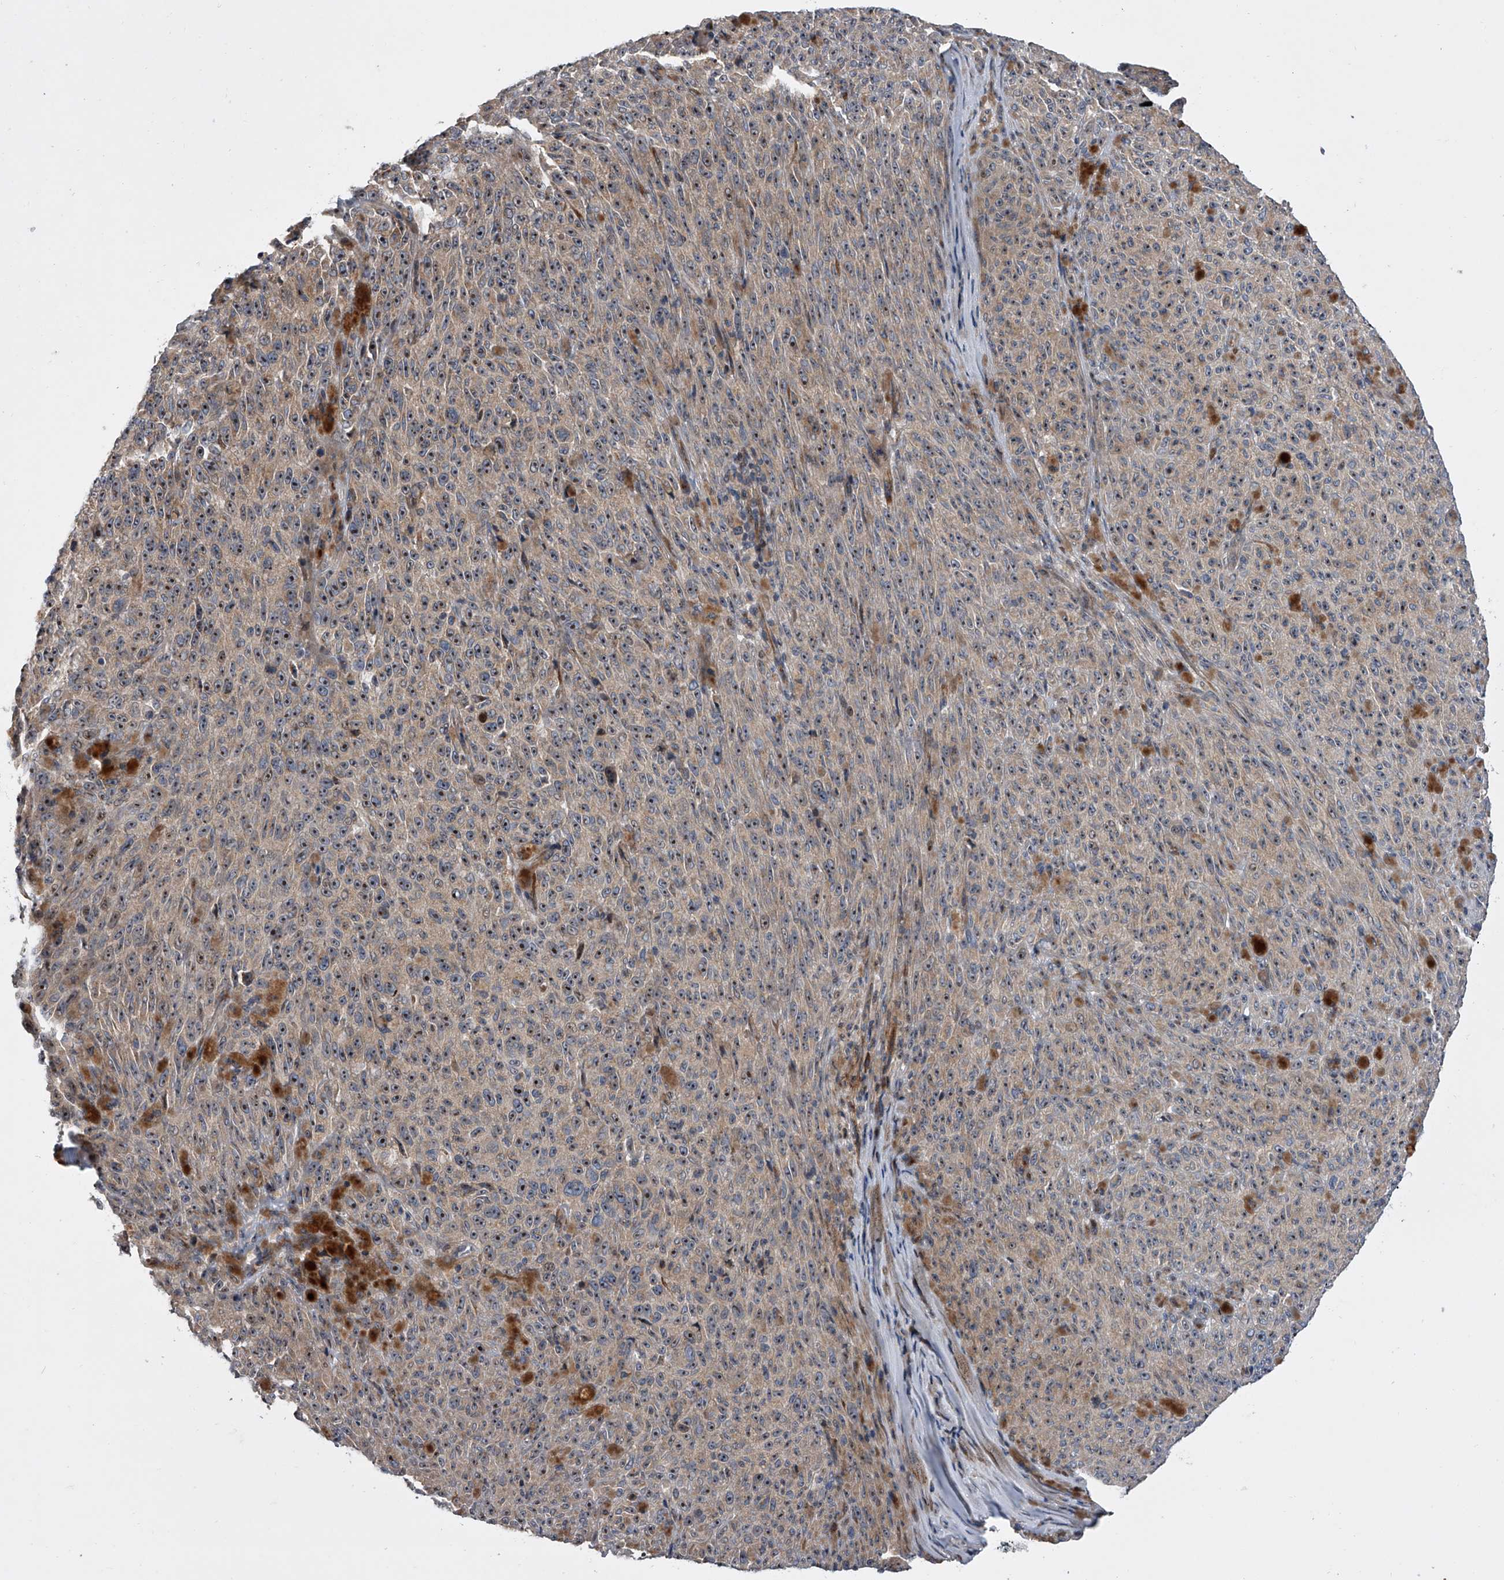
{"staining": {"intensity": "moderate", "quantity": "25%-75%", "location": "cytoplasmic/membranous,nuclear"}, "tissue": "melanoma", "cell_type": "Tumor cells", "image_type": "cancer", "snomed": [{"axis": "morphology", "description": "Malignant melanoma, NOS"}, {"axis": "topography", "description": "Skin"}], "caption": "A high-resolution micrograph shows immunohistochemistry staining of malignant melanoma, which demonstrates moderate cytoplasmic/membranous and nuclear positivity in about 25%-75% of tumor cells. (DAB (3,3'-diaminobenzidine) = brown stain, brightfield microscopy at high magnification).", "gene": "DLGAP2", "patient": {"sex": "female", "age": 82}}